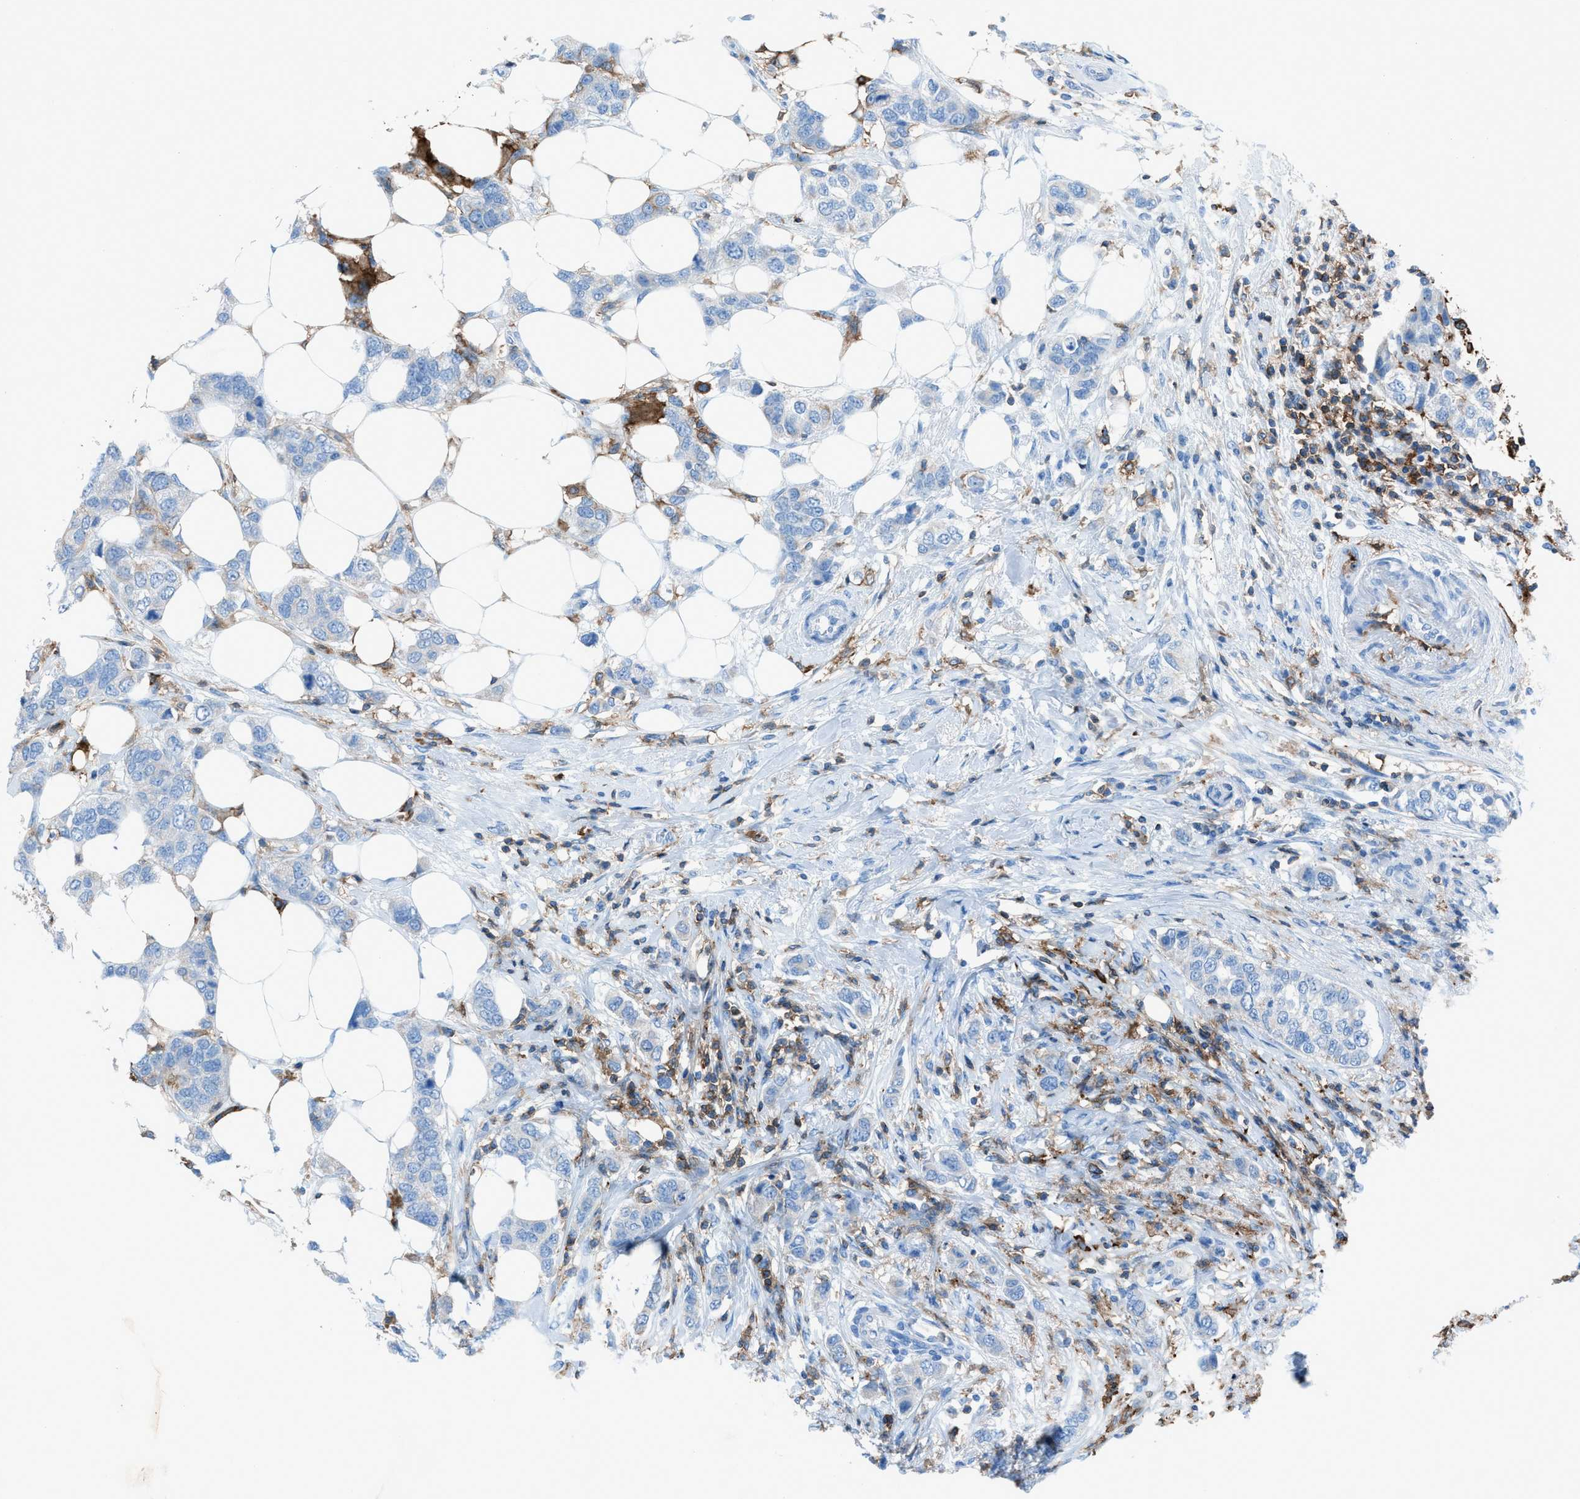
{"staining": {"intensity": "negative", "quantity": "none", "location": "none"}, "tissue": "breast cancer", "cell_type": "Tumor cells", "image_type": "cancer", "snomed": [{"axis": "morphology", "description": "Duct carcinoma"}, {"axis": "topography", "description": "Breast"}], "caption": "An immunohistochemistry (IHC) histopathology image of breast cancer (invasive ductal carcinoma) is shown. There is no staining in tumor cells of breast cancer (invasive ductal carcinoma).", "gene": "ITGB2", "patient": {"sex": "female", "age": 50}}